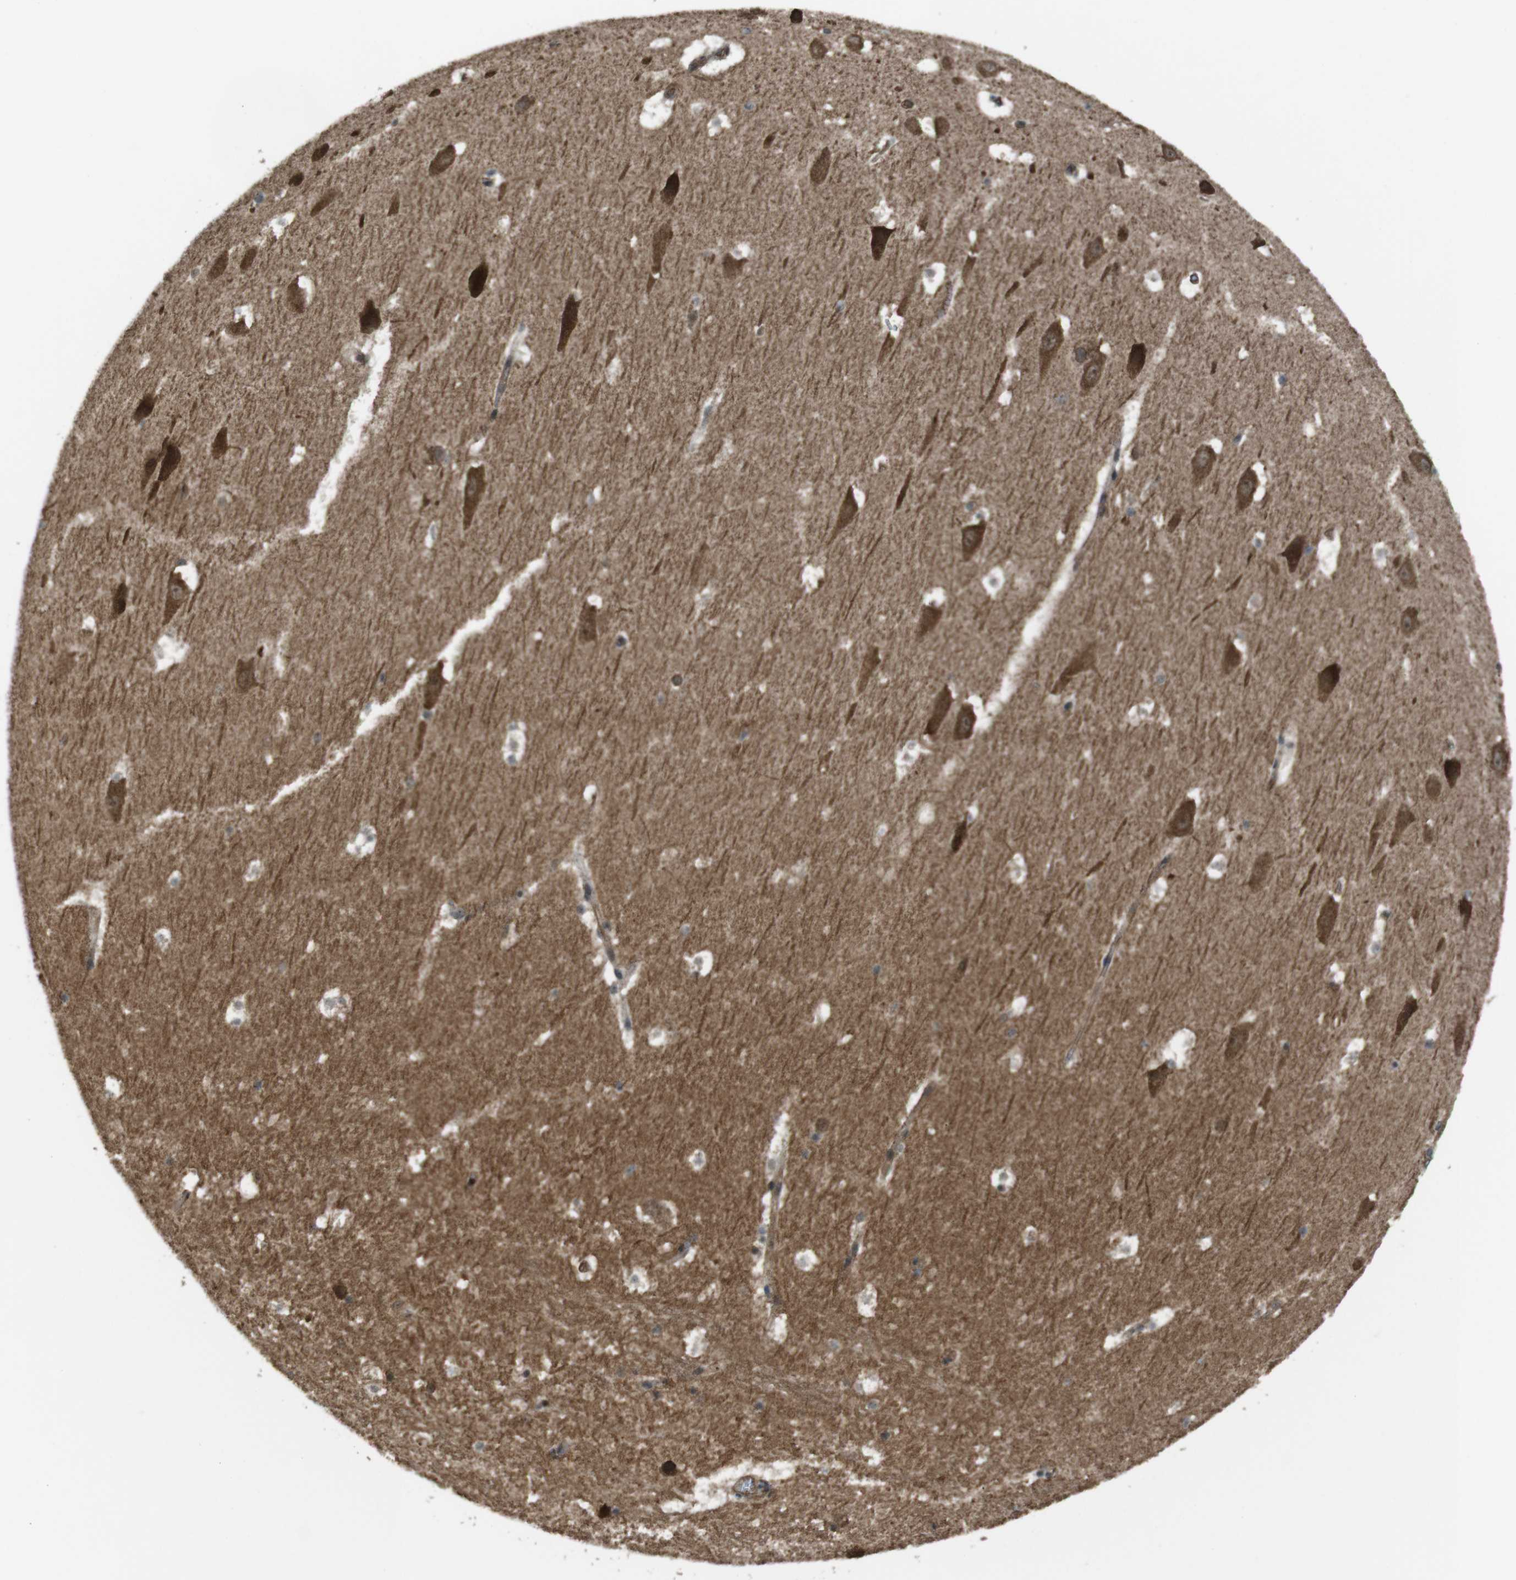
{"staining": {"intensity": "moderate", "quantity": "<25%", "location": "cytoplasmic/membranous"}, "tissue": "hippocampus", "cell_type": "Glial cells", "image_type": "normal", "snomed": [{"axis": "morphology", "description": "Normal tissue, NOS"}, {"axis": "topography", "description": "Hippocampus"}], "caption": "The photomicrograph demonstrates staining of benign hippocampus, revealing moderate cytoplasmic/membranous protein expression (brown color) within glial cells.", "gene": "TIAM2", "patient": {"sex": "male", "age": 45}}